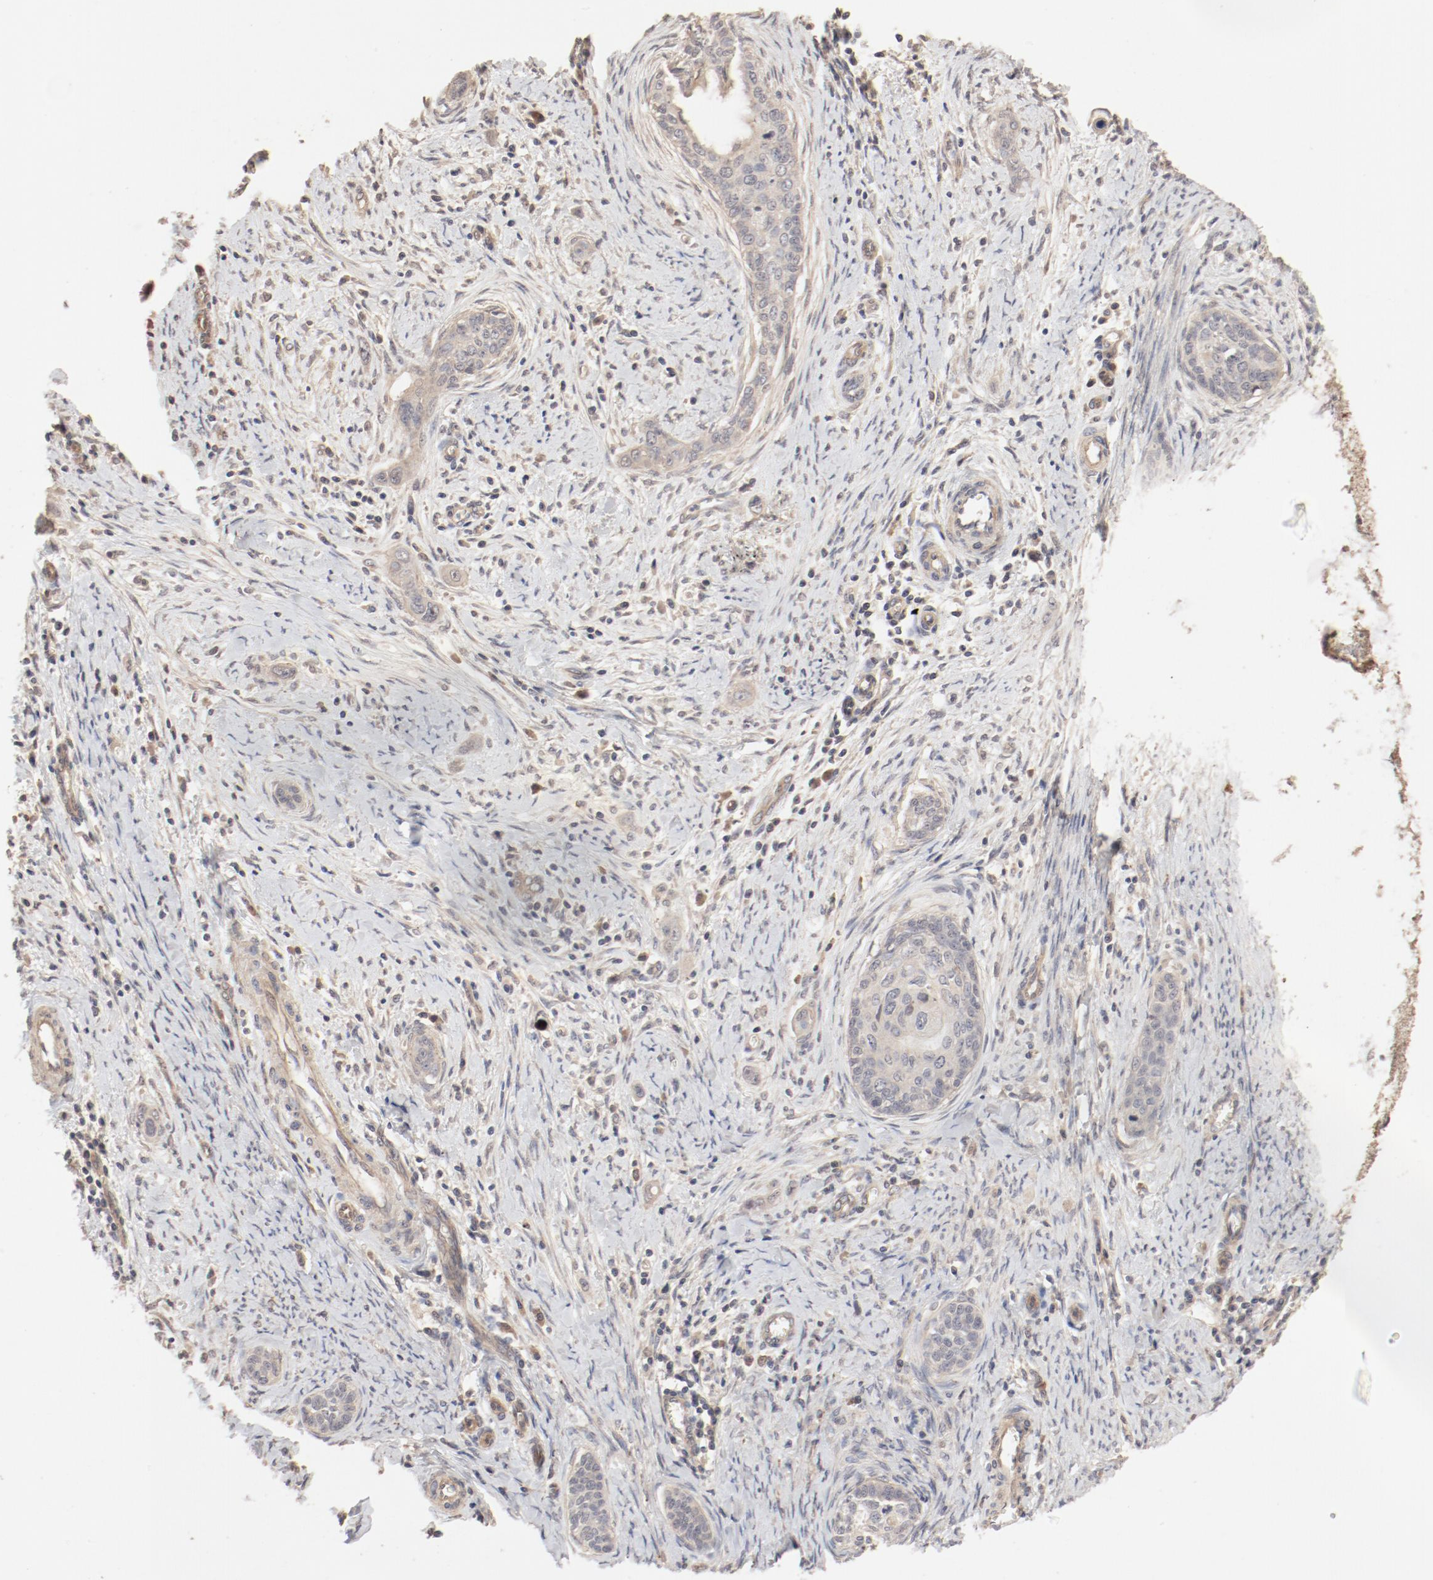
{"staining": {"intensity": "weak", "quantity": ">75%", "location": "cytoplasmic/membranous"}, "tissue": "cervical cancer", "cell_type": "Tumor cells", "image_type": "cancer", "snomed": [{"axis": "morphology", "description": "Squamous cell carcinoma, NOS"}, {"axis": "topography", "description": "Cervix"}], "caption": "An image of human squamous cell carcinoma (cervical) stained for a protein demonstrates weak cytoplasmic/membranous brown staining in tumor cells. (brown staining indicates protein expression, while blue staining denotes nuclei).", "gene": "IL3RA", "patient": {"sex": "female", "age": 33}}